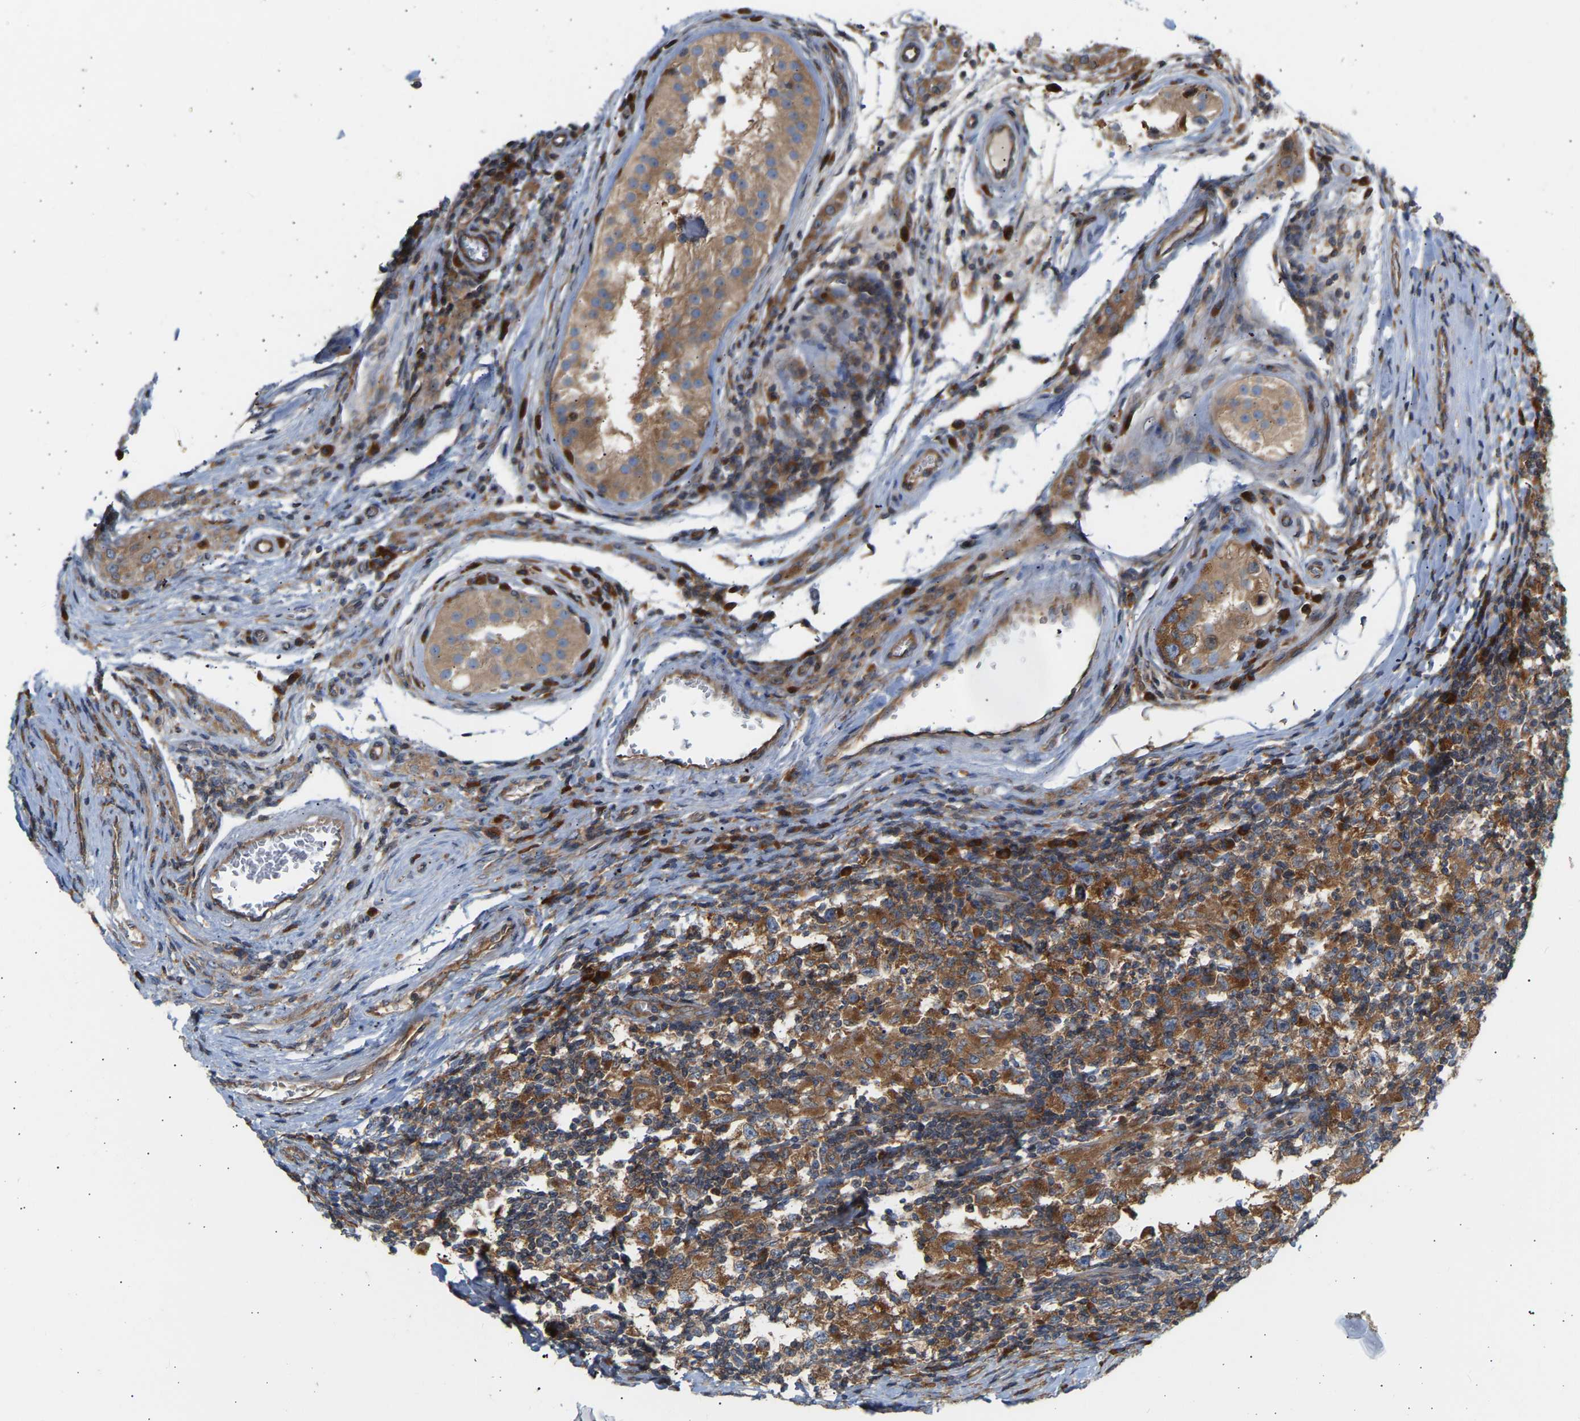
{"staining": {"intensity": "moderate", "quantity": ">75%", "location": "cytoplasmic/membranous"}, "tissue": "testis cancer", "cell_type": "Tumor cells", "image_type": "cancer", "snomed": [{"axis": "morphology", "description": "Carcinoma, Embryonal, NOS"}, {"axis": "topography", "description": "Testis"}], "caption": "Immunohistochemistry image of human embryonal carcinoma (testis) stained for a protein (brown), which exhibits medium levels of moderate cytoplasmic/membranous positivity in about >75% of tumor cells.", "gene": "GCN1", "patient": {"sex": "male", "age": 21}}